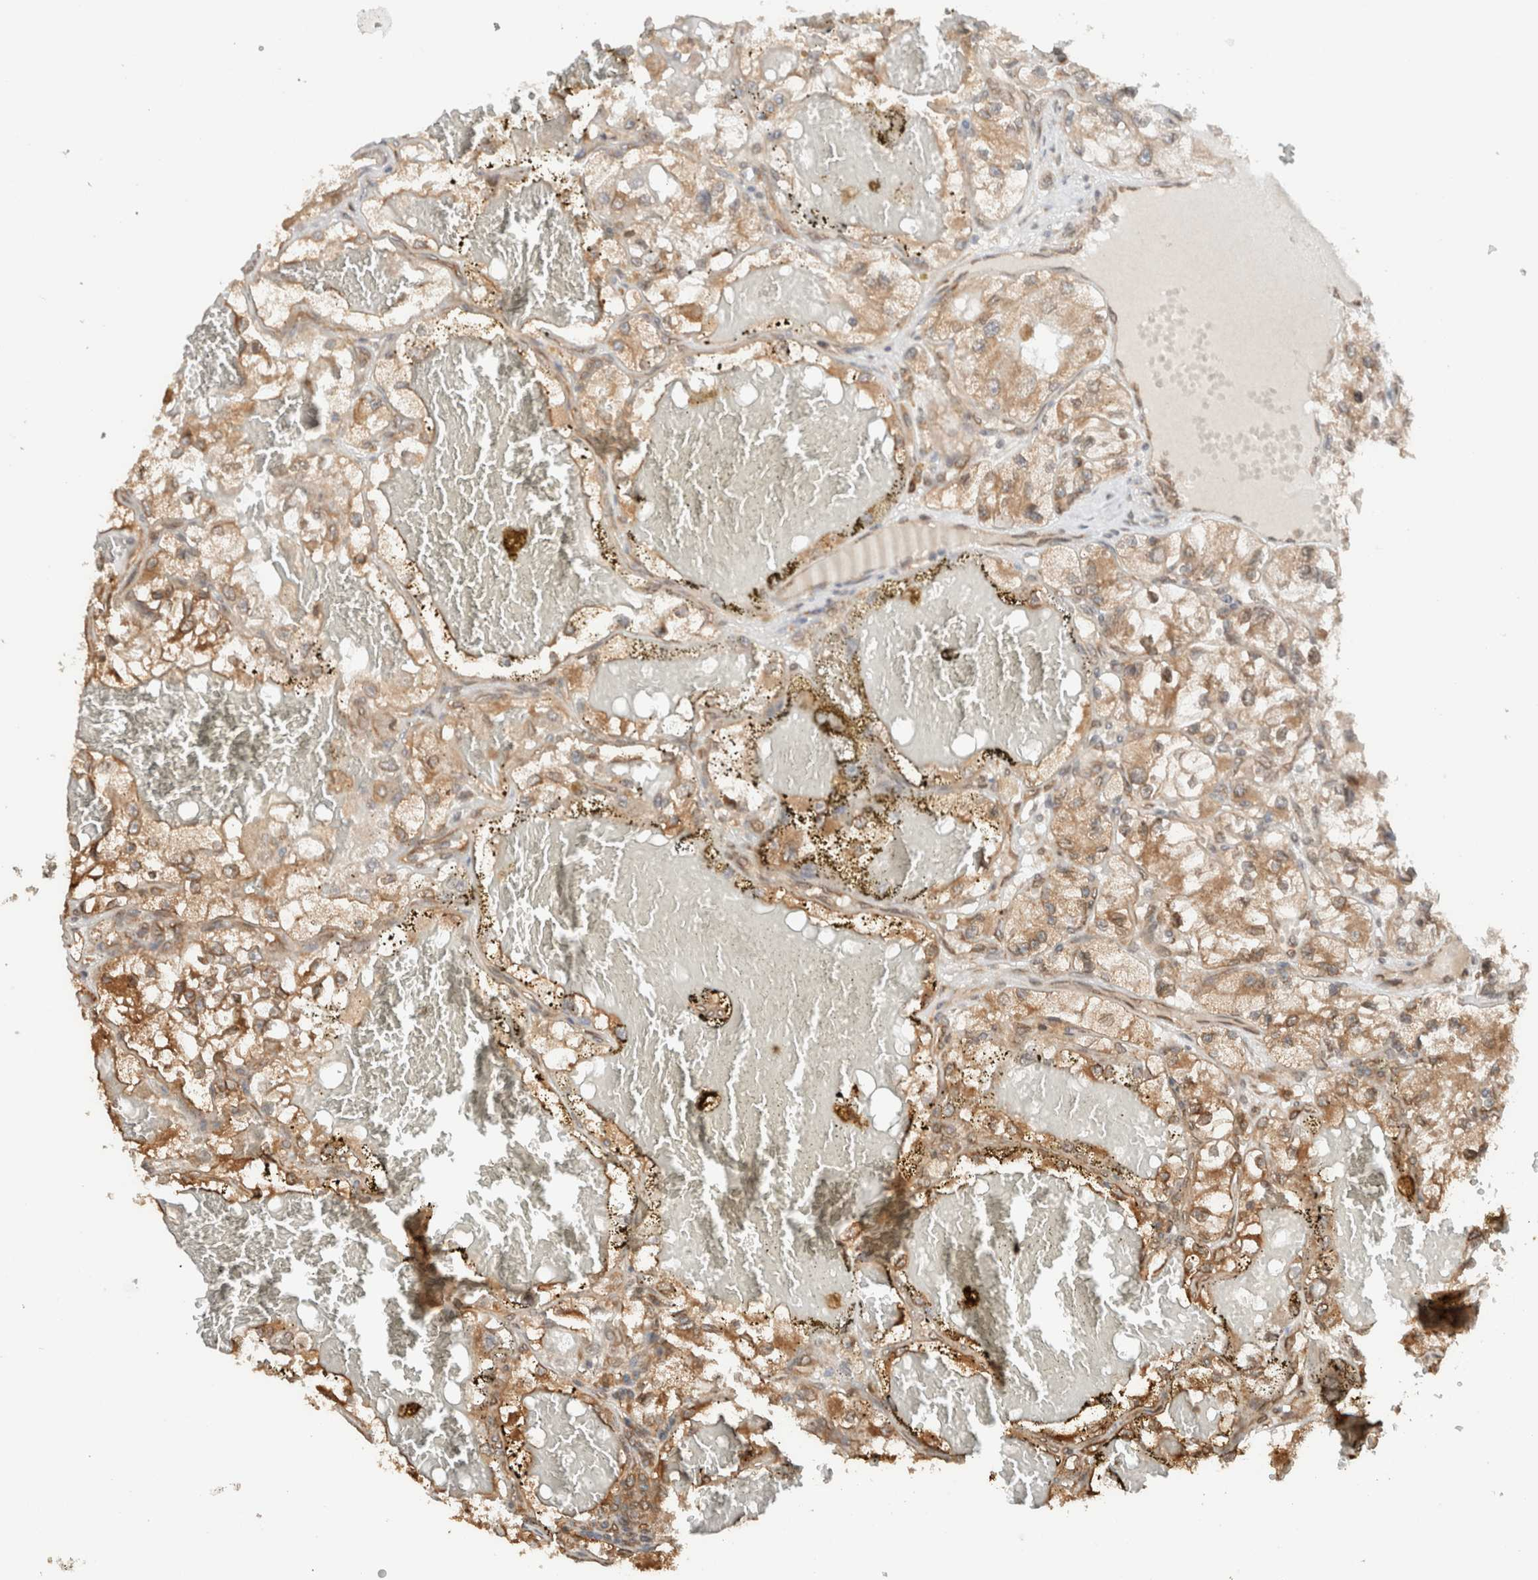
{"staining": {"intensity": "moderate", "quantity": ">75%", "location": "cytoplasmic/membranous"}, "tissue": "renal cancer", "cell_type": "Tumor cells", "image_type": "cancer", "snomed": [{"axis": "morphology", "description": "Adenocarcinoma, NOS"}, {"axis": "topography", "description": "Kidney"}], "caption": "Renal adenocarcinoma tissue exhibits moderate cytoplasmic/membranous expression in approximately >75% of tumor cells", "gene": "ARFGEF2", "patient": {"sex": "female", "age": 57}}